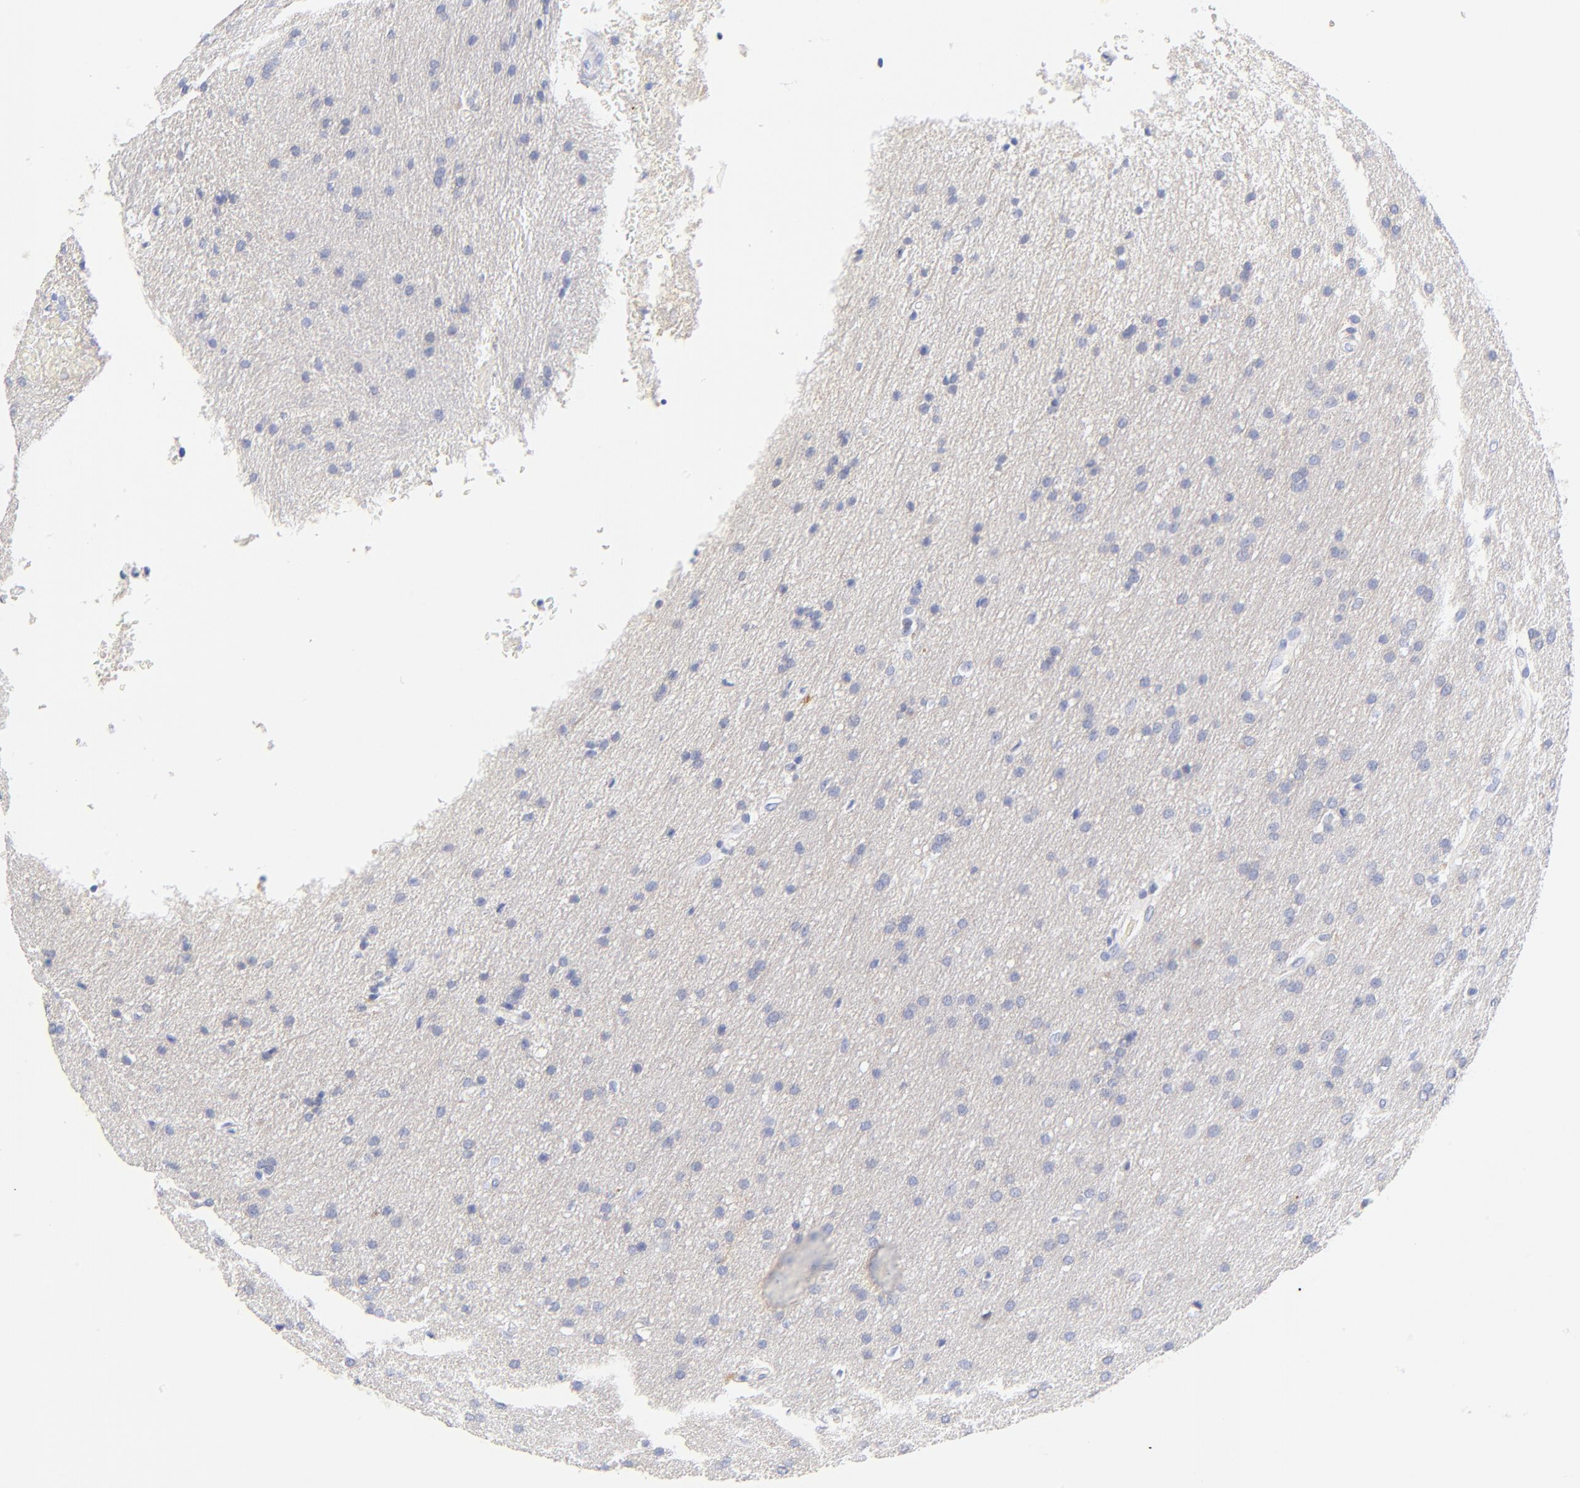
{"staining": {"intensity": "negative", "quantity": "none", "location": "none"}, "tissue": "glioma", "cell_type": "Tumor cells", "image_type": "cancer", "snomed": [{"axis": "morphology", "description": "Glioma, malignant, Low grade"}, {"axis": "topography", "description": "Brain"}], "caption": "Immunohistochemistry photomicrograph of human glioma stained for a protein (brown), which exhibits no expression in tumor cells.", "gene": "SULT4A1", "patient": {"sex": "female", "age": 32}}